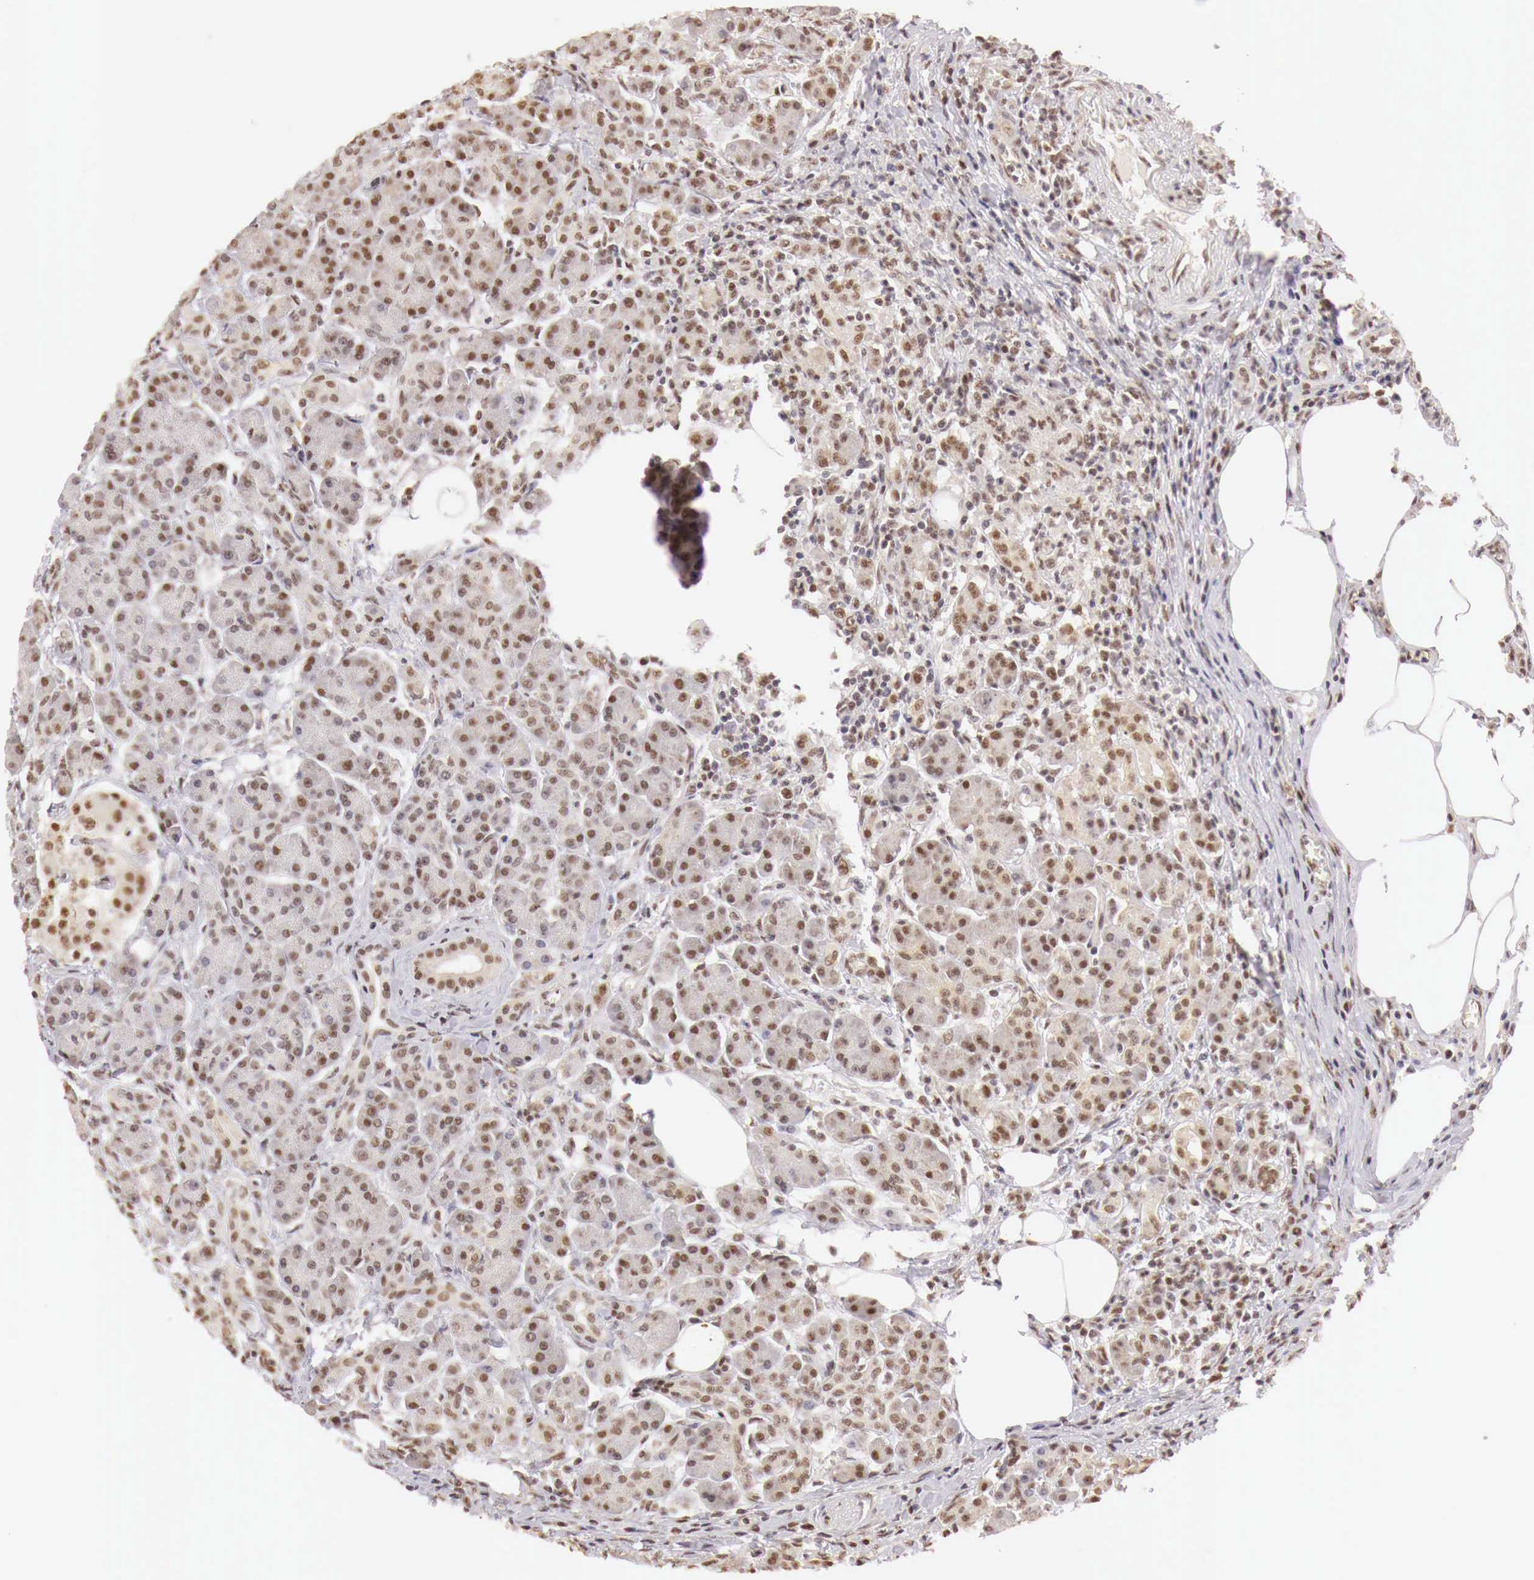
{"staining": {"intensity": "weak", "quantity": ">75%", "location": "cytoplasmic/membranous,nuclear"}, "tissue": "pancreas", "cell_type": "Exocrine glandular cells", "image_type": "normal", "snomed": [{"axis": "morphology", "description": "Normal tissue, NOS"}, {"axis": "topography", "description": "Pancreas"}], "caption": "Exocrine glandular cells demonstrate weak cytoplasmic/membranous,nuclear positivity in approximately >75% of cells in unremarkable pancreas. The staining was performed using DAB (3,3'-diaminobenzidine), with brown indicating positive protein expression. Nuclei are stained blue with hematoxylin.", "gene": "GPKOW", "patient": {"sex": "female", "age": 73}}